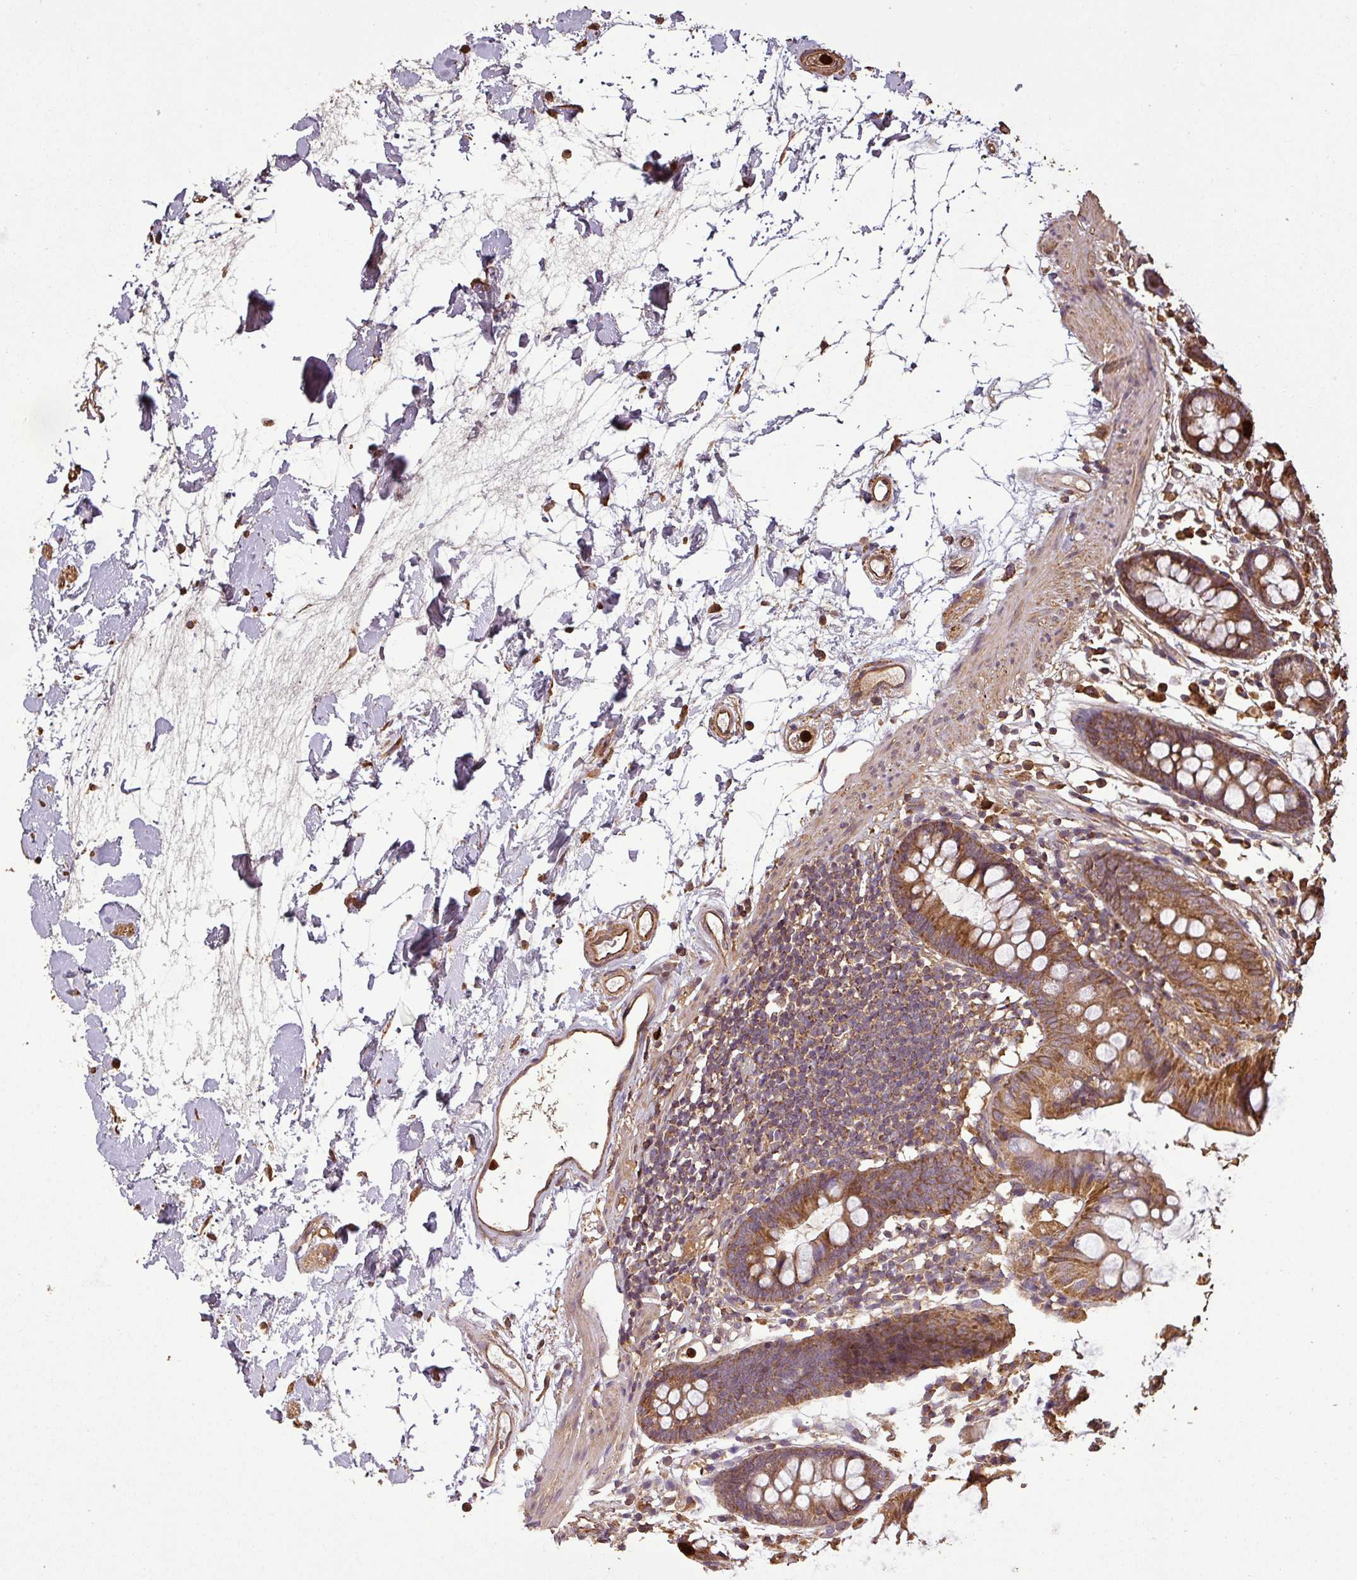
{"staining": {"intensity": "moderate", "quantity": ">75%", "location": "cytoplasmic/membranous"}, "tissue": "colon", "cell_type": "Endothelial cells", "image_type": "normal", "snomed": [{"axis": "morphology", "description": "Normal tissue, NOS"}, {"axis": "topography", "description": "Colon"}], "caption": "Immunohistochemical staining of normal human colon demonstrates >75% levels of moderate cytoplasmic/membranous protein positivity in approximately >75% of endothelial cells.", "gene": "PLEKHM1", "patient": {"sex": "female", "age": 84}}